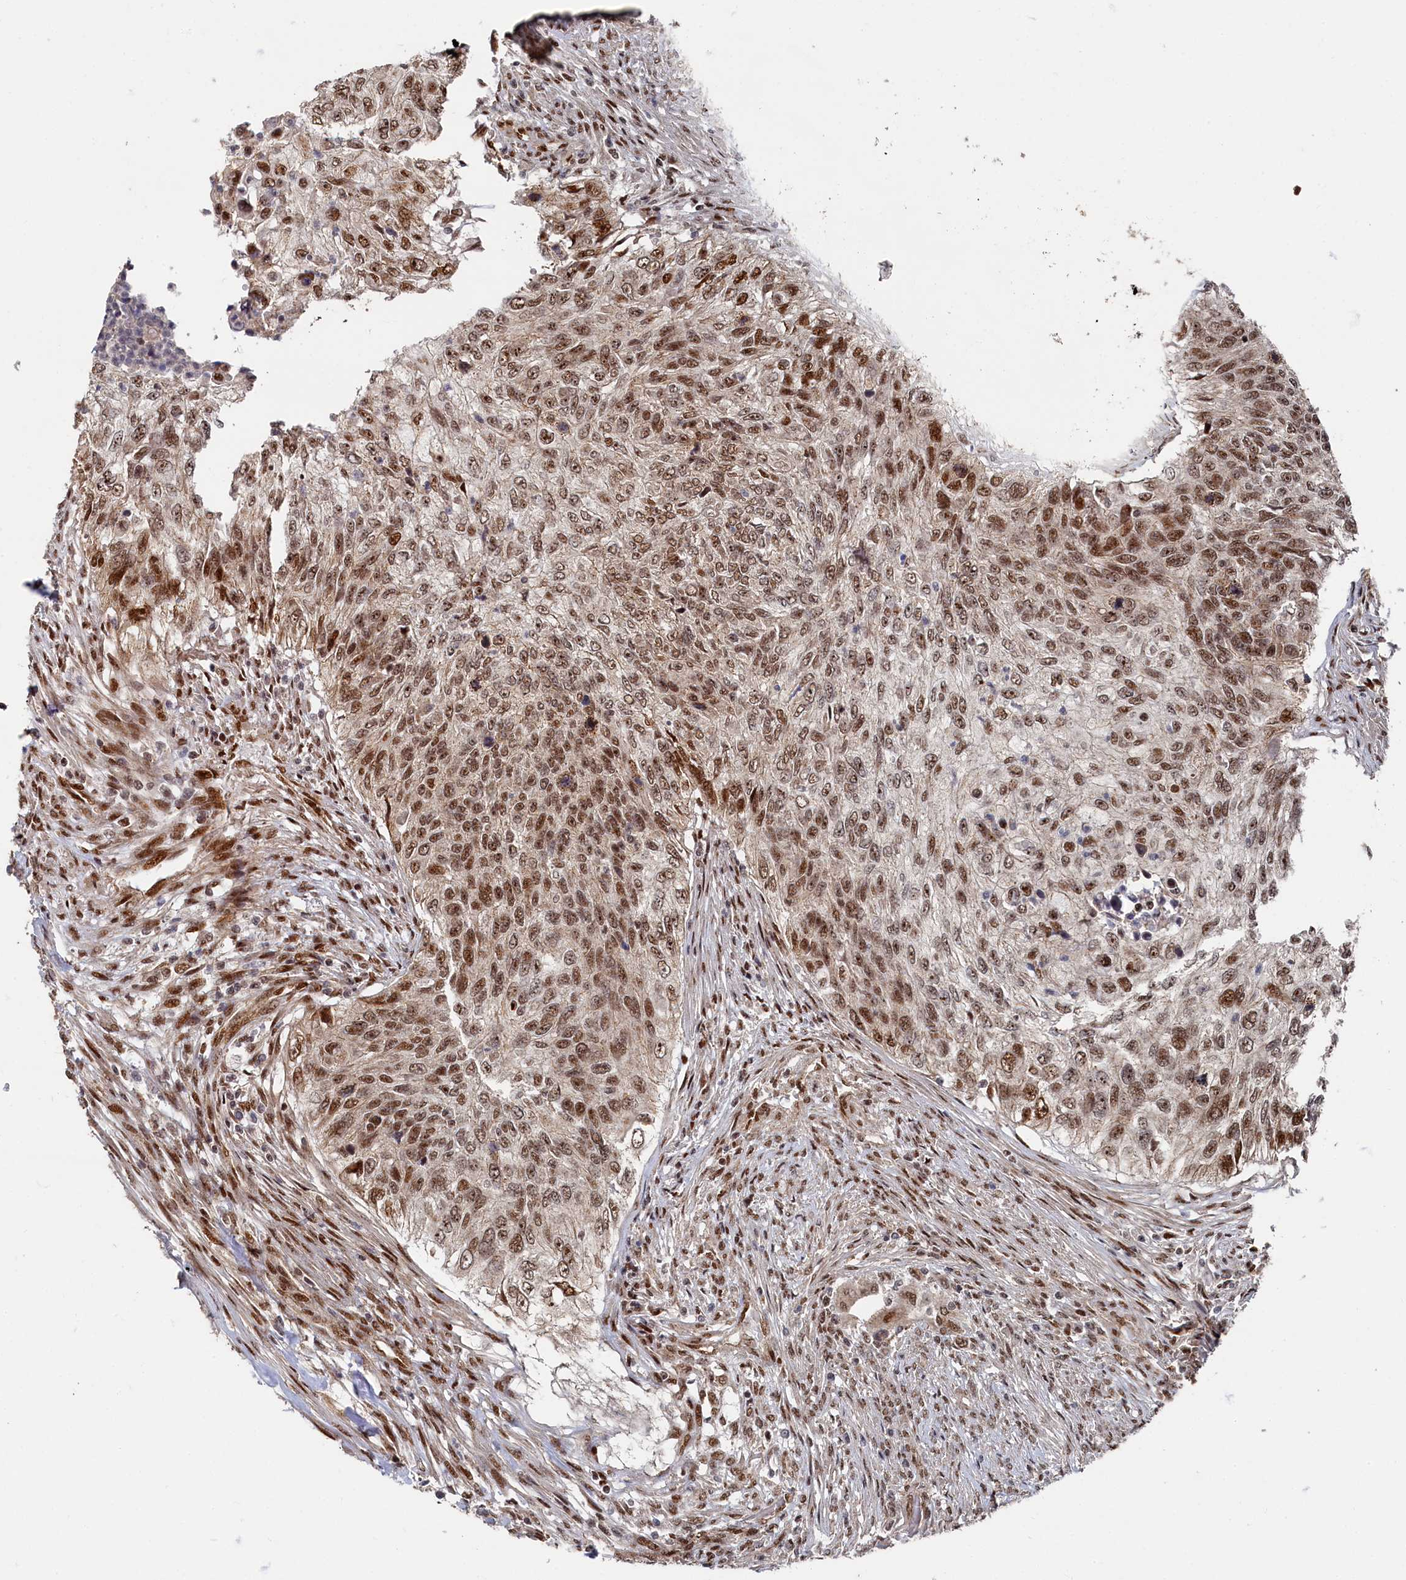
{"staining": {"intensity": "strong", "quantity": ">75%", "location": "nuclear"}, "tissue": "urothelial cancer", "cell_type": "Tumor cells", "image_type": "cancer", "snomed": [{"axis": "morphology", "description": "Urothelial carcinoma, High grade"}, {"axis": "topography", "description": "Urinary bladder"}], "caption": "Human high-grade urothelial carcinoma stained for a protein (brown) displays strong nuclear positive staining in about >75% of tumor cells.", "gene": "BUB3", "patient": {"sex": "female", "age": 60}}